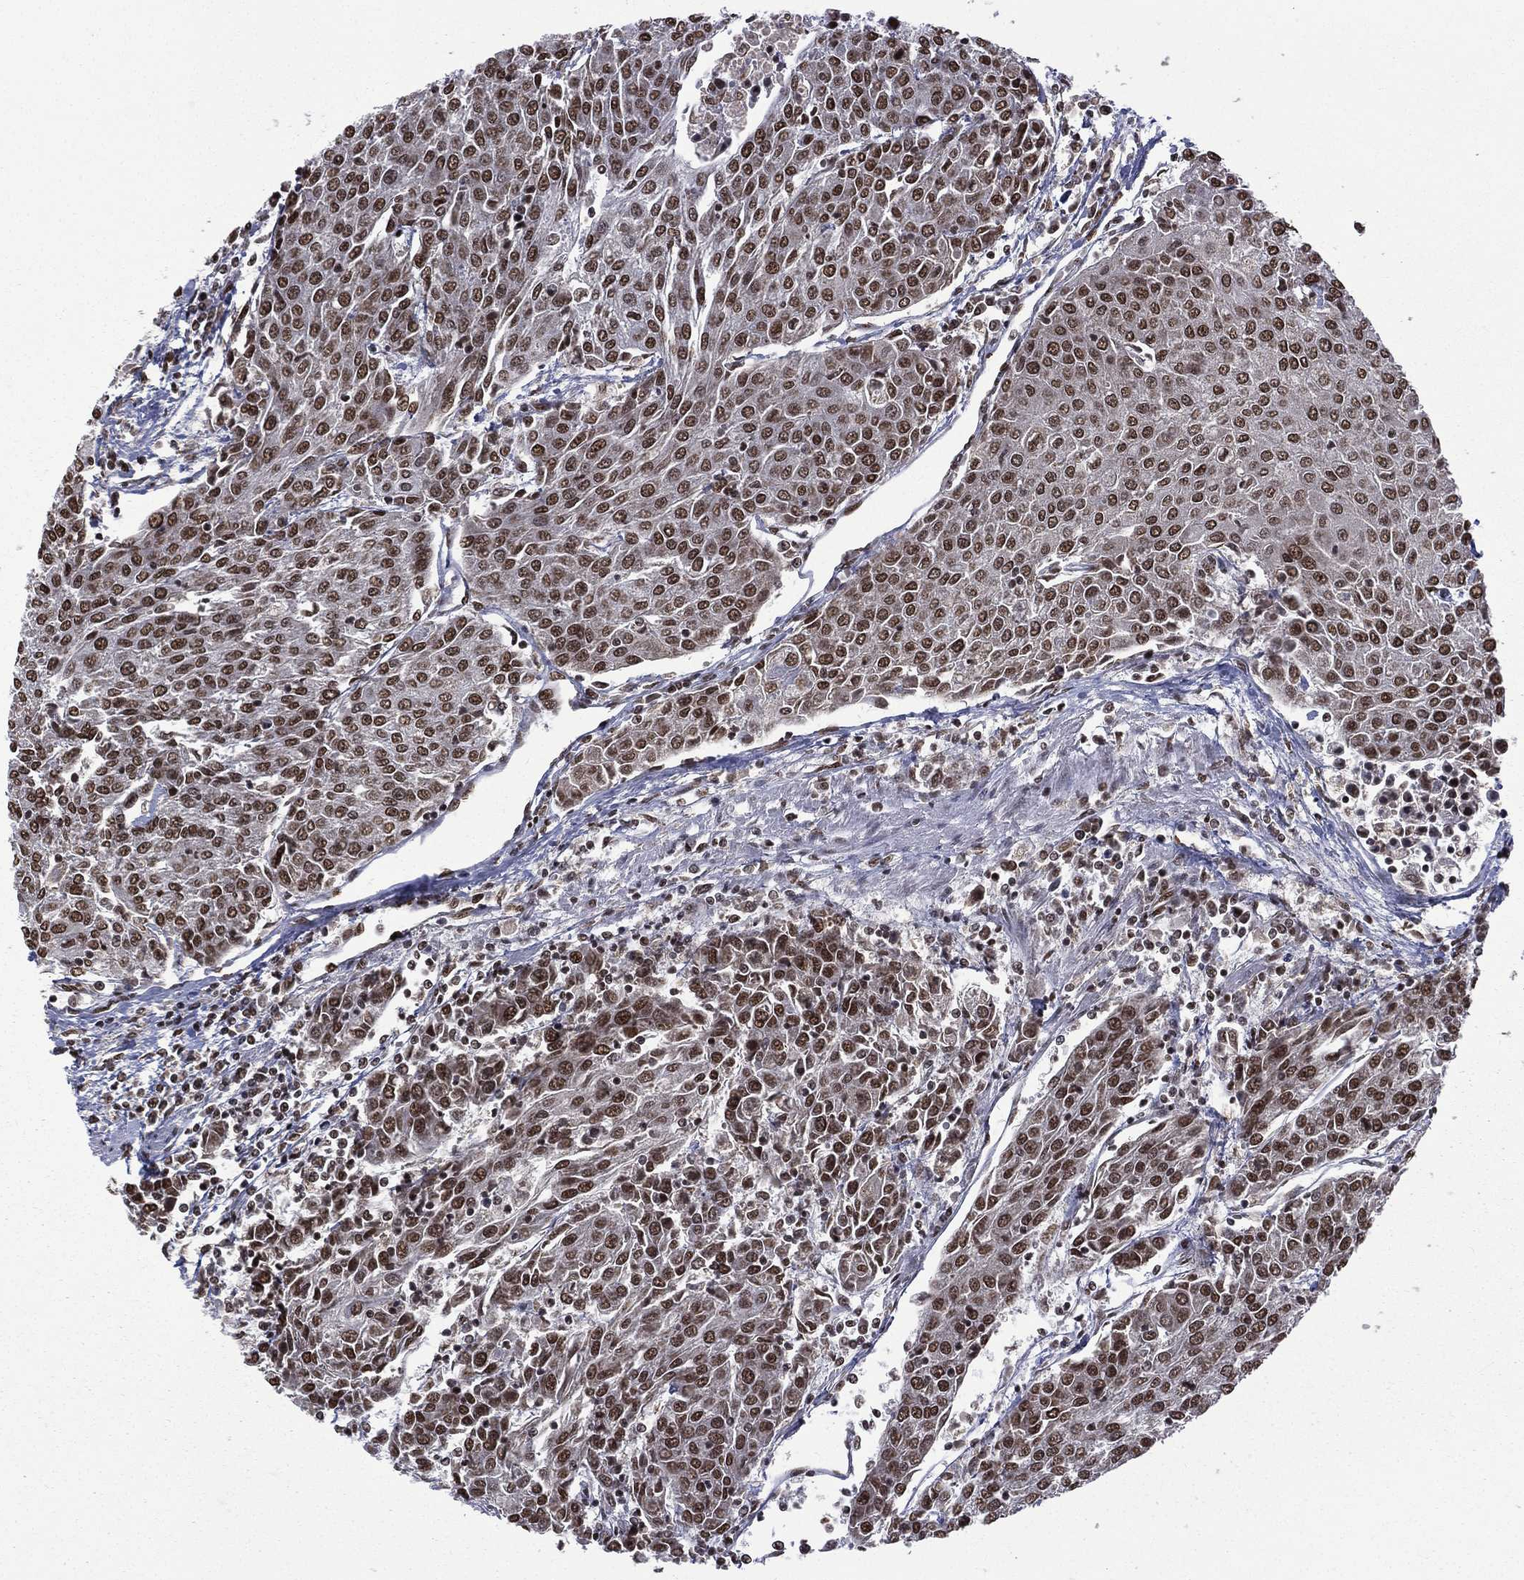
{"staining": {"intensity": "strong", "quantity": ">75%", "location": "nuclear"}, "tissue": "urothelial cancer", "cell_type": "Tumor cells", "image_type": "cancer", "snomed": [{"axis": "morphology", "description": "Urothelial carcinoma, High grade"}, {"axis": "topography", "description": "Urinary bladder"}], "caption": "Brown immunohistochemical staining in human high-grade urothelial carcinoma exhibits strong nuclear positivity in about >75% of tumor cells.", "gene": "C5orf24", "patient": {"sex": "female", "age": 85}}